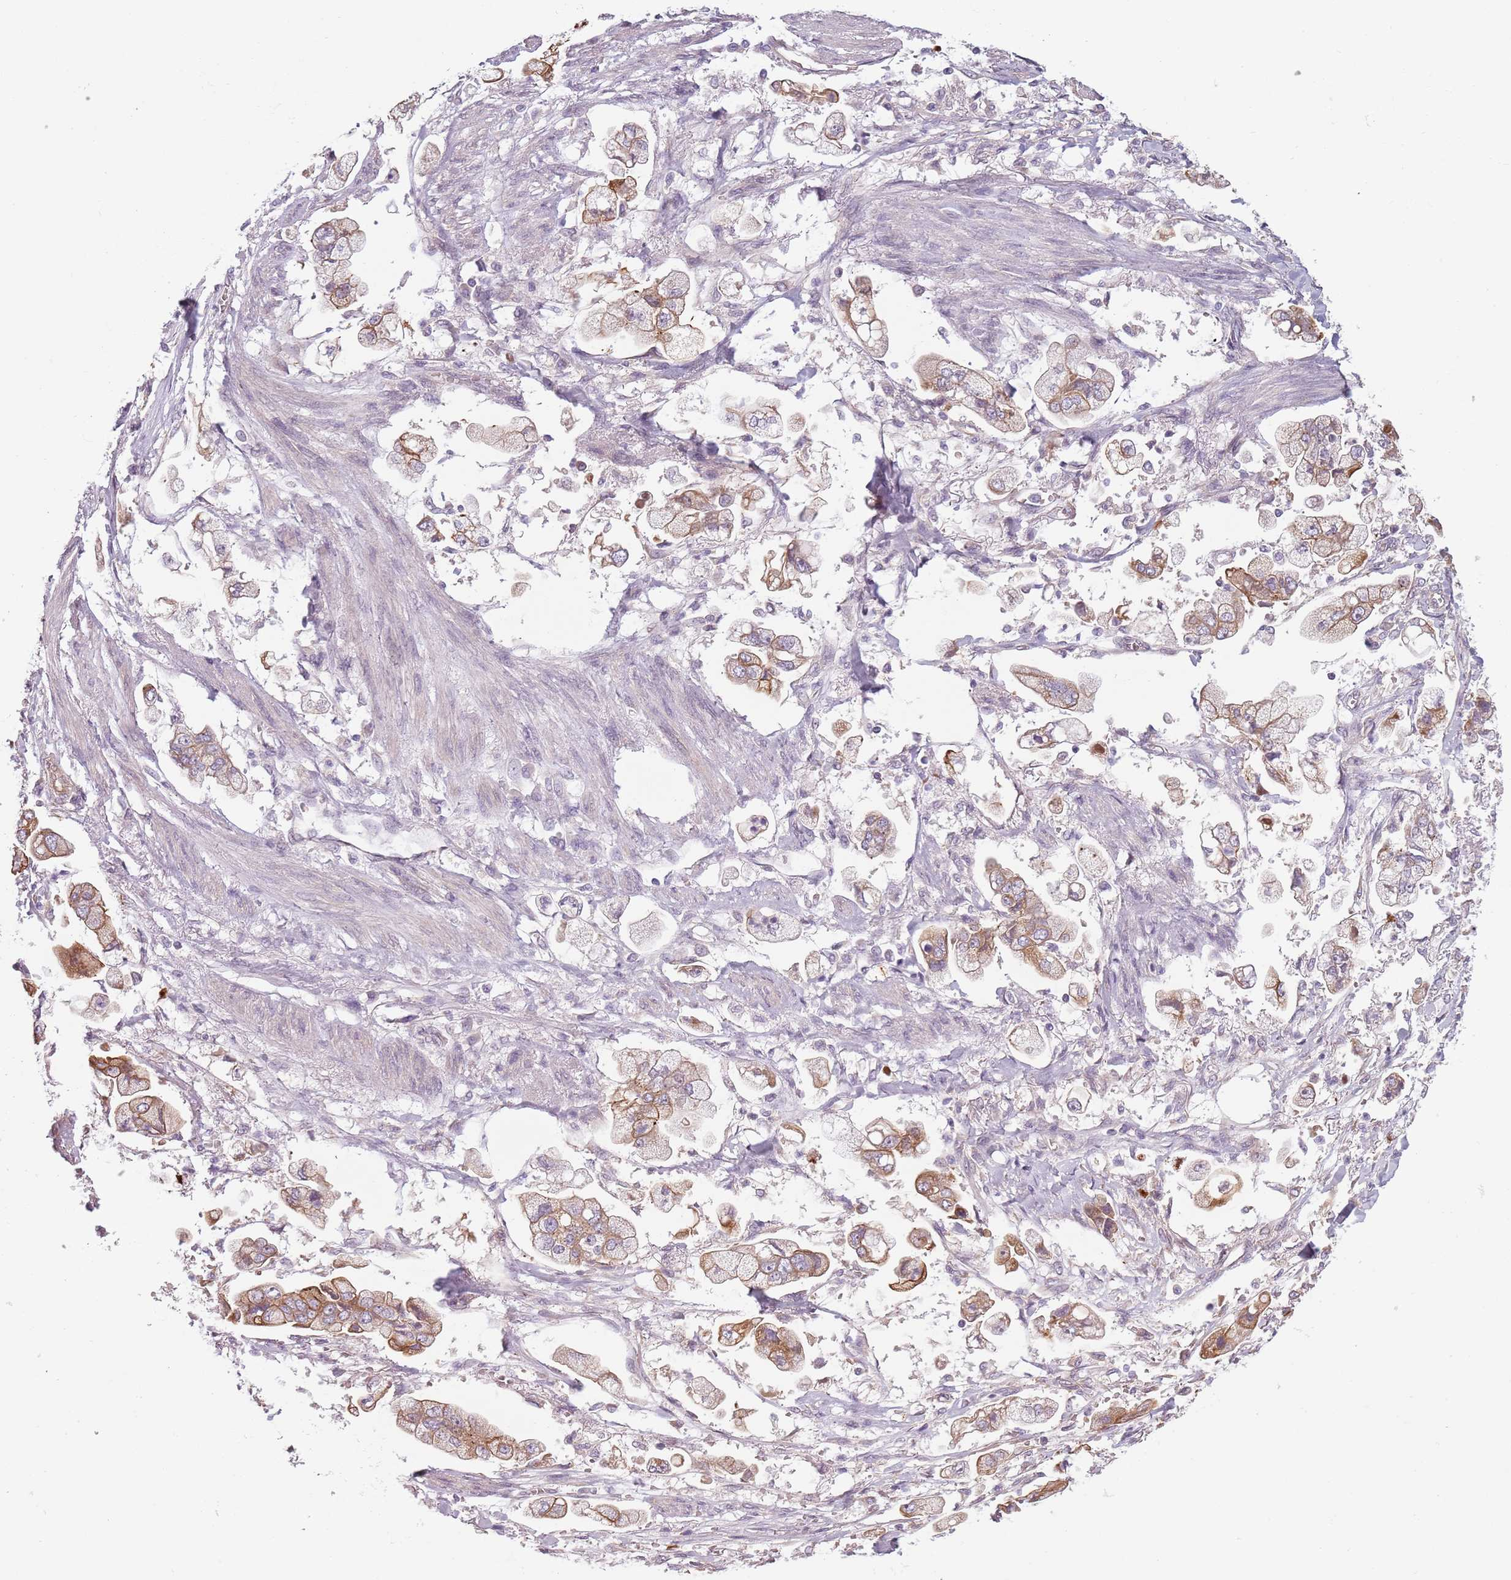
{"staining": {"intensity": "moderate", "quantity": "25%-75%", "location": "cytoplasmic/membranous"}, "tissue": "stomach cancer", "cell_type": "Tumor cells", "image_type": "cancer", "snomed": [{"axis": "morphology", "description": "Adenocarcinoma, NOS"}, {"axis": "topography", "description": "Stomach"}], "caption": "IHC photomicrograph of neoplastic tissue: human adenocarcinoma (stomach) stained using immunohistochemistry (IHC) demonstrates medium levels of moderate protein expression localized specifically in the cytoplasmic/membranous of tumor cells, appearing as a cytoplasmic/membranous brown color.", "gene": "TLCD2", "patient": {"sex": "male", "age": 62}}